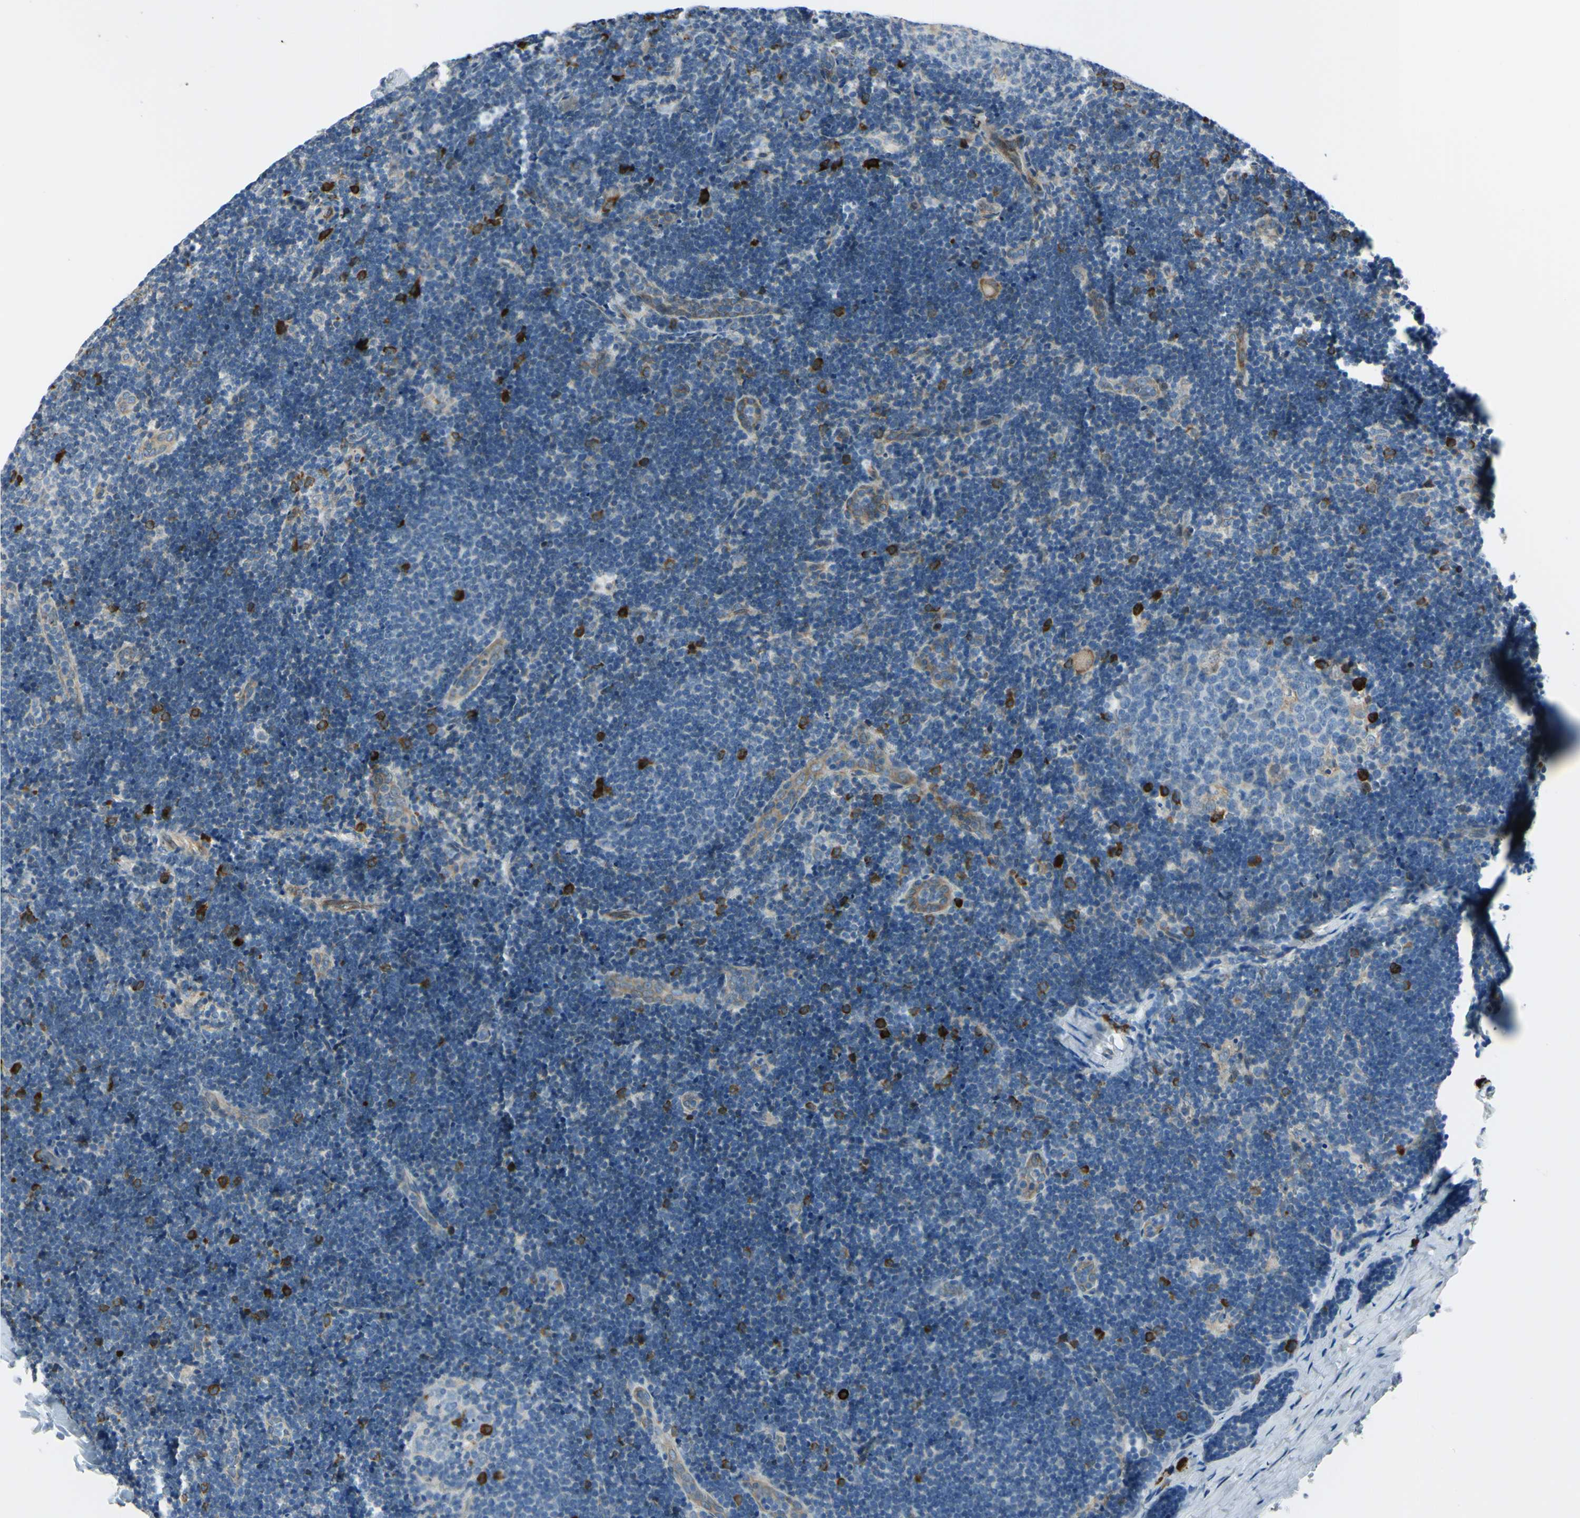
{"staining": {"intensity": "negative", "quantity": "none", "location": "none"}, "tissue": "lymph node", "cell_type": "Germinal center cells", "image_type": "normal", "snomed": [{"axis": "morphology", "description": "Normal tissue, NOS"}, {"axis": "topography", "description": "Lymph node"}], "caption": "Germinal center cells show no significant positivity in benign lymph node. (DAB (3,3'-diaminobenzidine) immunohistochemistry with hematoxylin counter stain).", "gene": "SELENOS", "patient": {"sex": "female", "age": 14}}